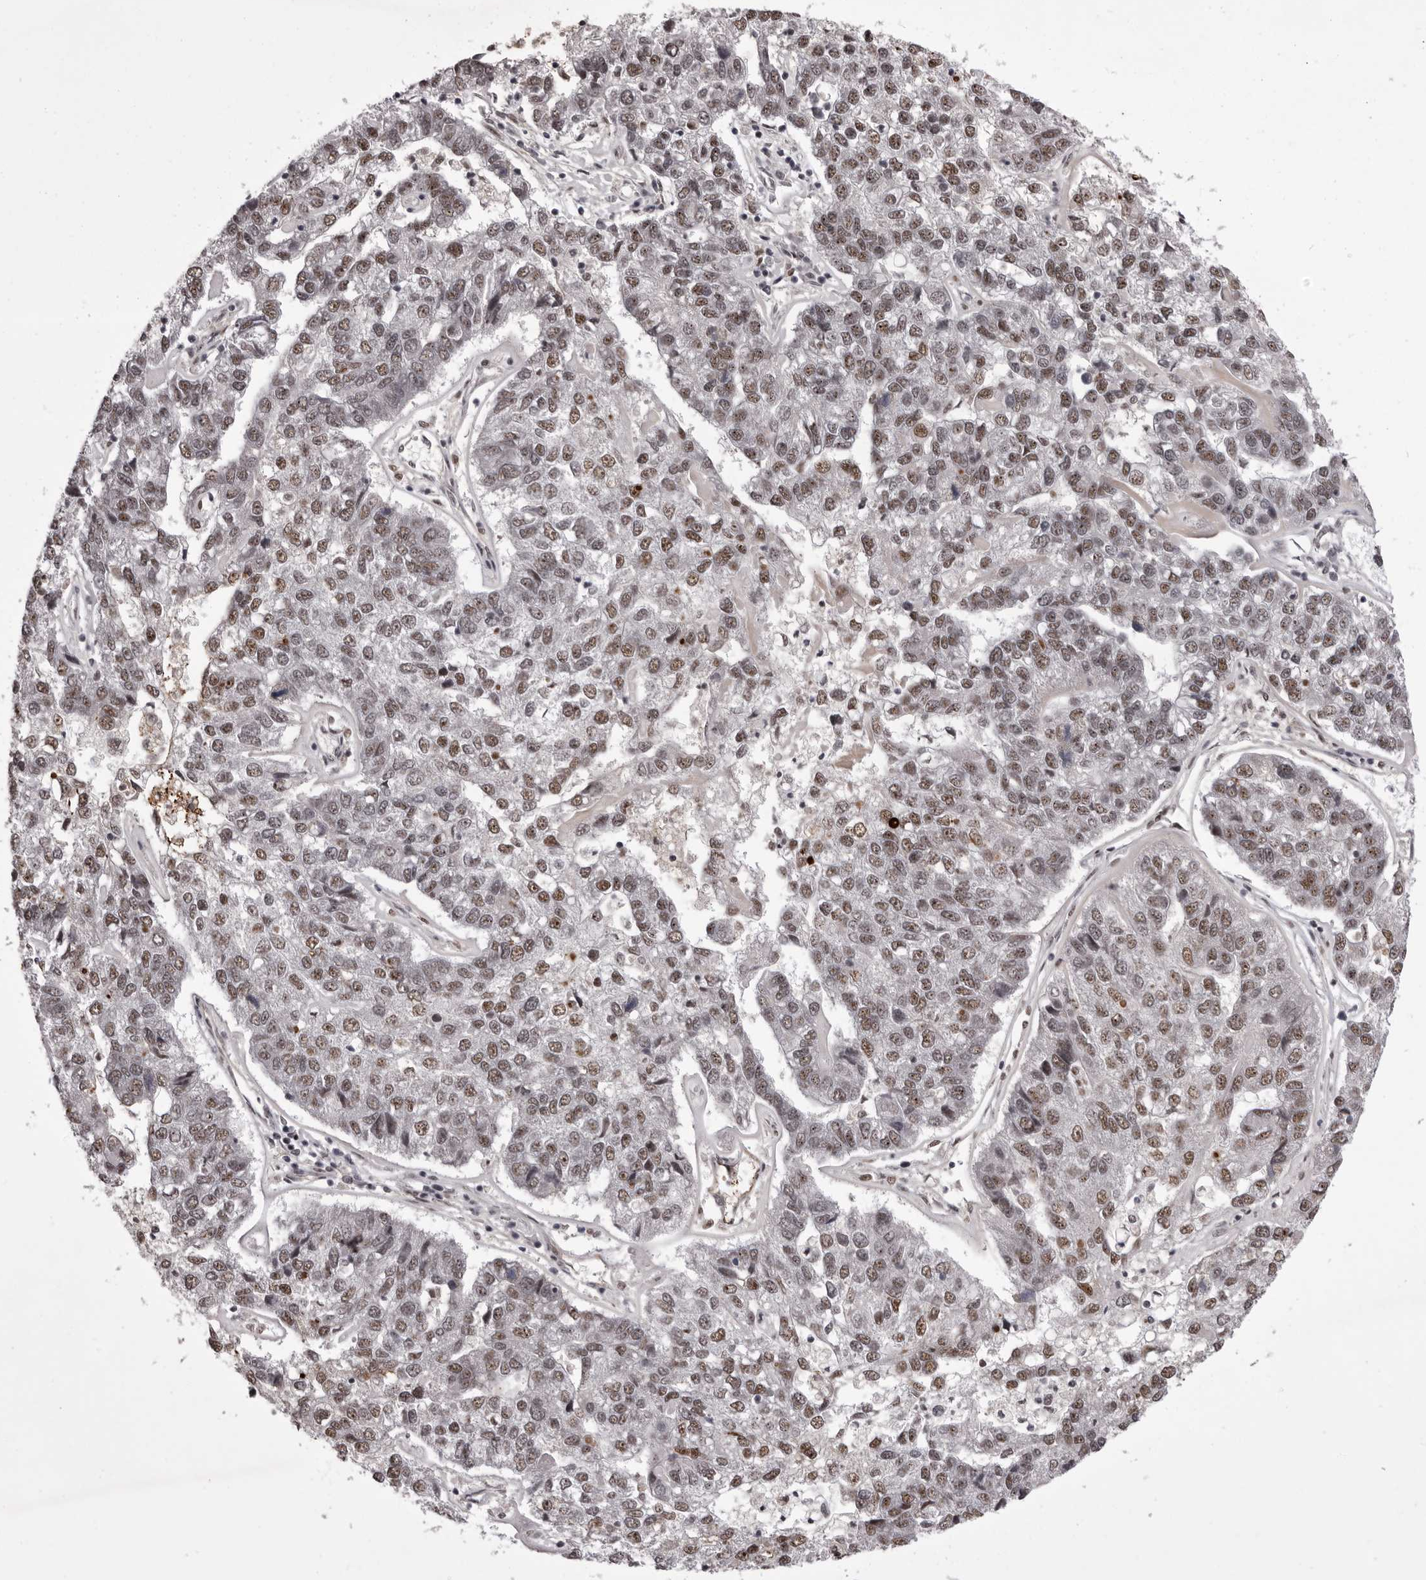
{"staining": {"intensity": "weak", "quantity": ">75%", "location": "nuclear"}, "tissue": "pancreatic cancer", "cell_type": "Tumor cells", "image_type": "cancer", "snomed": [{"axis": "morphology", "description": "Adenocarcinoma, NOS"}, {"axis": "topography", "description": "Pancreas"}], "caption": "Pancreatic adenocarcinoma stained with immunohistochemistry (IHC) shows weak nuclear positivity in about >75% of tumor cells.", "gene": "PRPF3", "patient": {"sex": "female", "age": 61}}